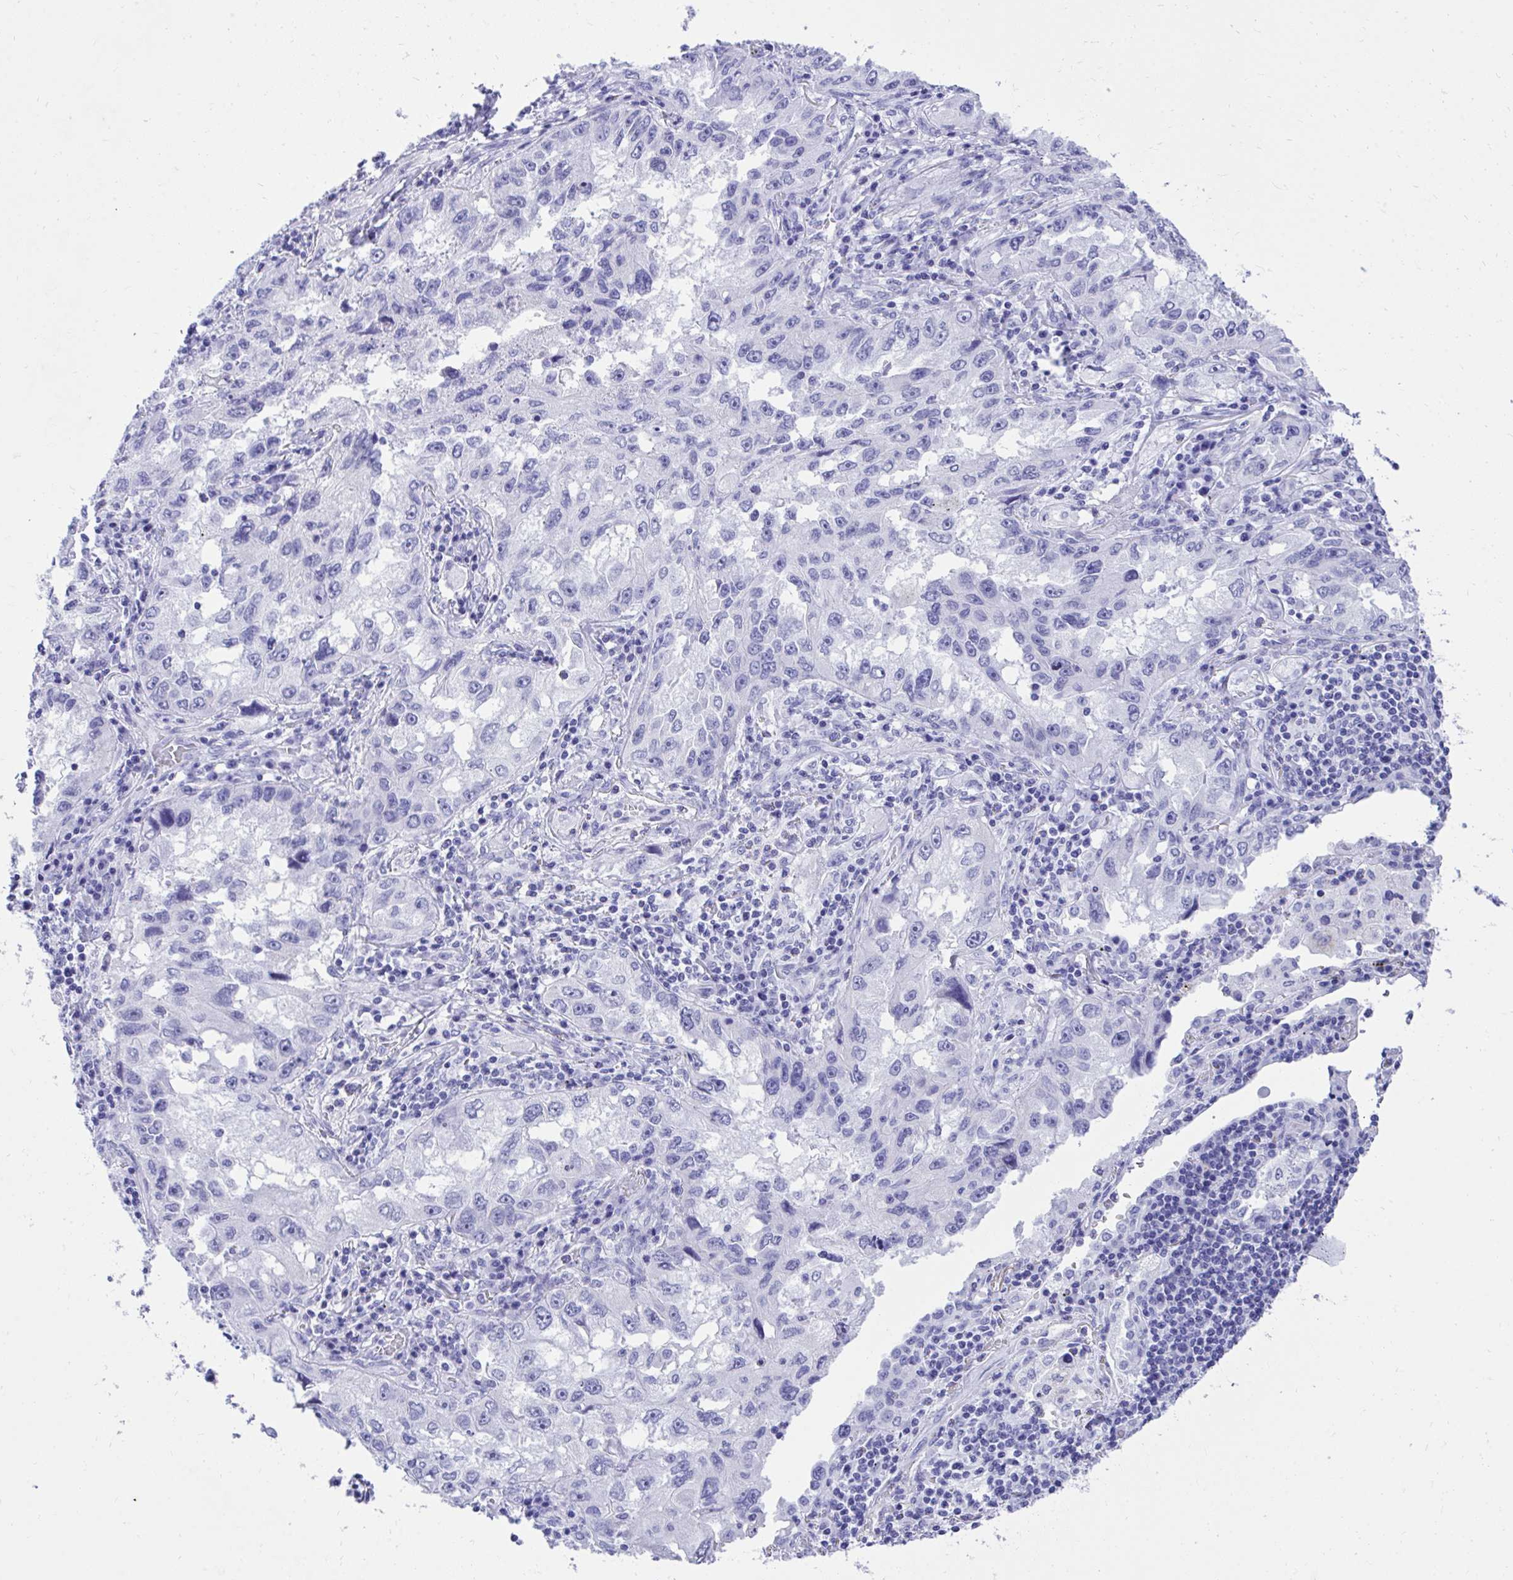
{"staining": {"intensity": "negative", "quantity": "none", "location": "none"}, "tissue": "lung cancer", "cell_type": "Tumor cells", "image_type": "cancer", "snomed": [{"axis": "morphology", "description": "Adenocarcinoma, NOS"}, {"axis": "topography", "description": "Lung"}], "caption": "The immunohistochemistry (IHC) image has no significant expression in tumor cells of lung cancer (adenocarcinoma) tissue.", "gene": "KCNN4", "patient": {"sex": "female", "age": 73}}